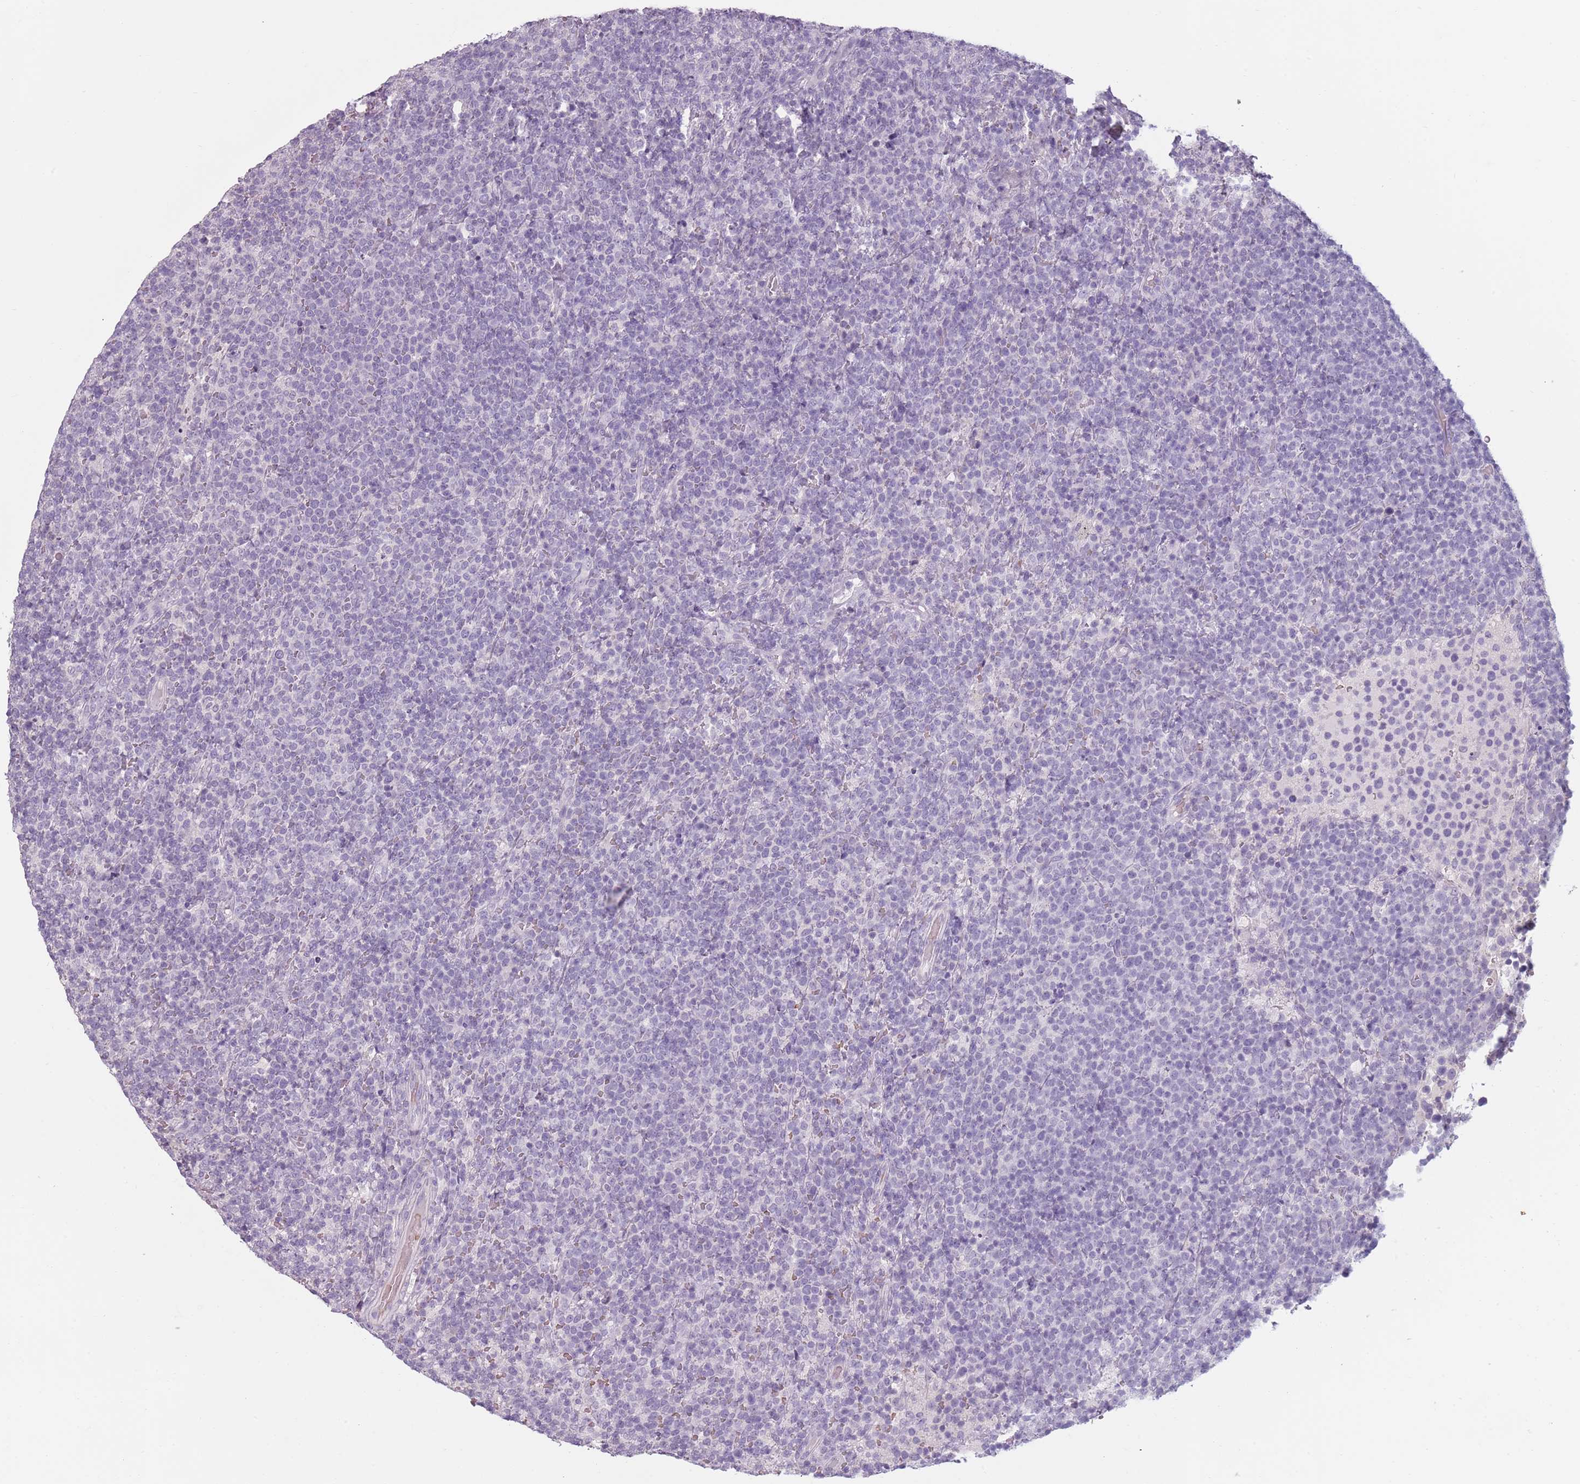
{"staining": {"intensity": "negative", "quantity": "none", "location": "none"}, "tissue": "lymphoma", "cell_type": "Tumor cells", "image_type": "cancer", "snomed": [{"axis": "morphology", "description": "Malignant lymphoma, non-Hodgkin's type, High grade"}, {"axis": "topography", "description": "Lymph node"}], "caption": "Tumor cells are negative for brown protein staining in high-grade malignant lymphoma, non-Hodgkin's type. (Brightfield microscopy of DAB (3,3'-diaminobenzidine) IHC at high magnification).", "gene": "PIEZO1", "patient": {"sex": "male", "age": 61}}